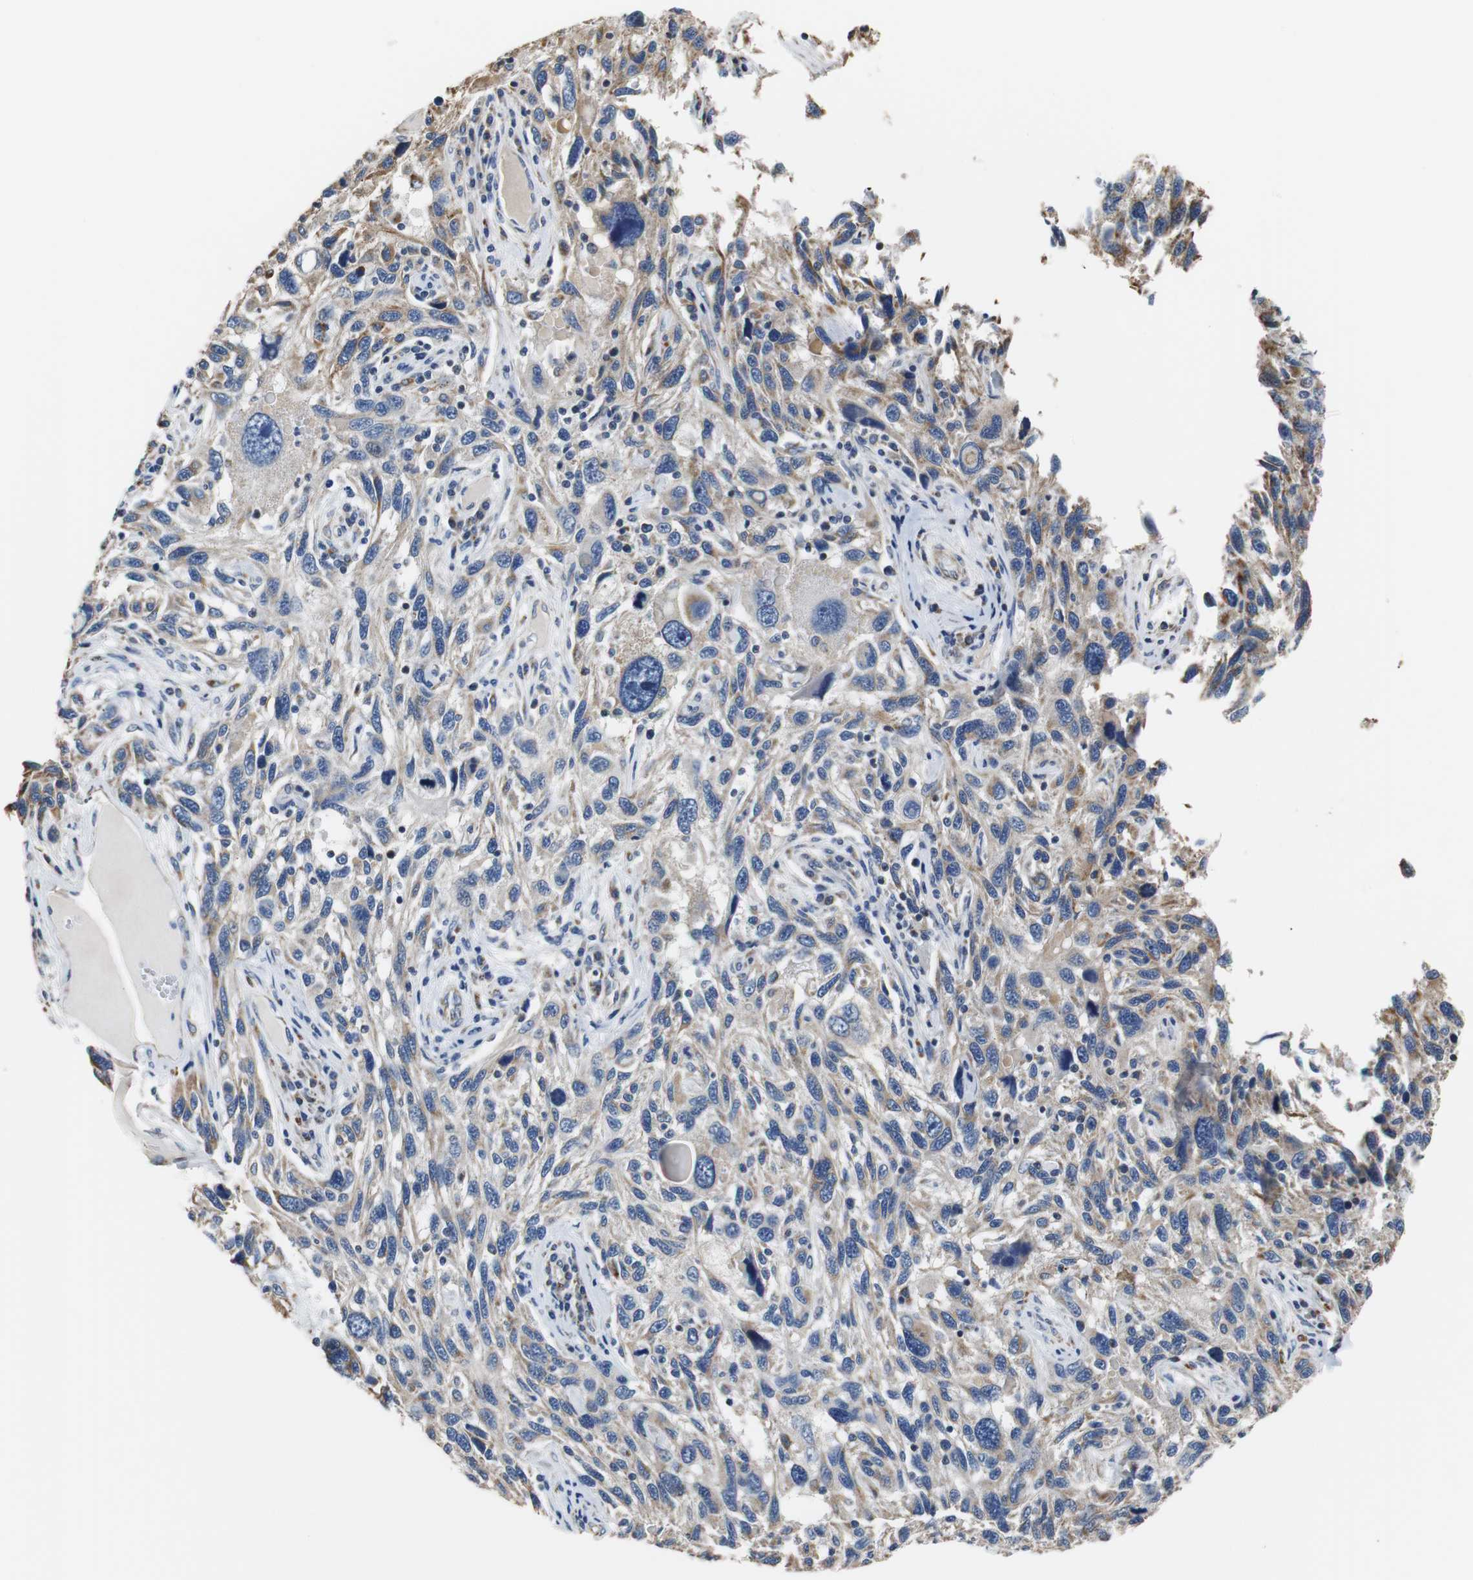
{"staining": {"intensity": "weak", "quantity": "25%-75%", "location": "cytoplasmic/membranous"}, "tissue": "melanoma", "cell_type": "Tumor cells", "image_type": "cancer", "snomed": [{"axis": "morphology", "description": "Malignant melanoma, NOS"}, {"axis": "topography", "description": "Skin"}], "caption": "This image demonstrates immunohistochemistry staining of malignant melanoma, with low weak cytoplasmic/membranous positivity in approximately 25%-75% of tumor cells.", "gene": "PCK1", "patient": {"sex": "male", "age": 53}}